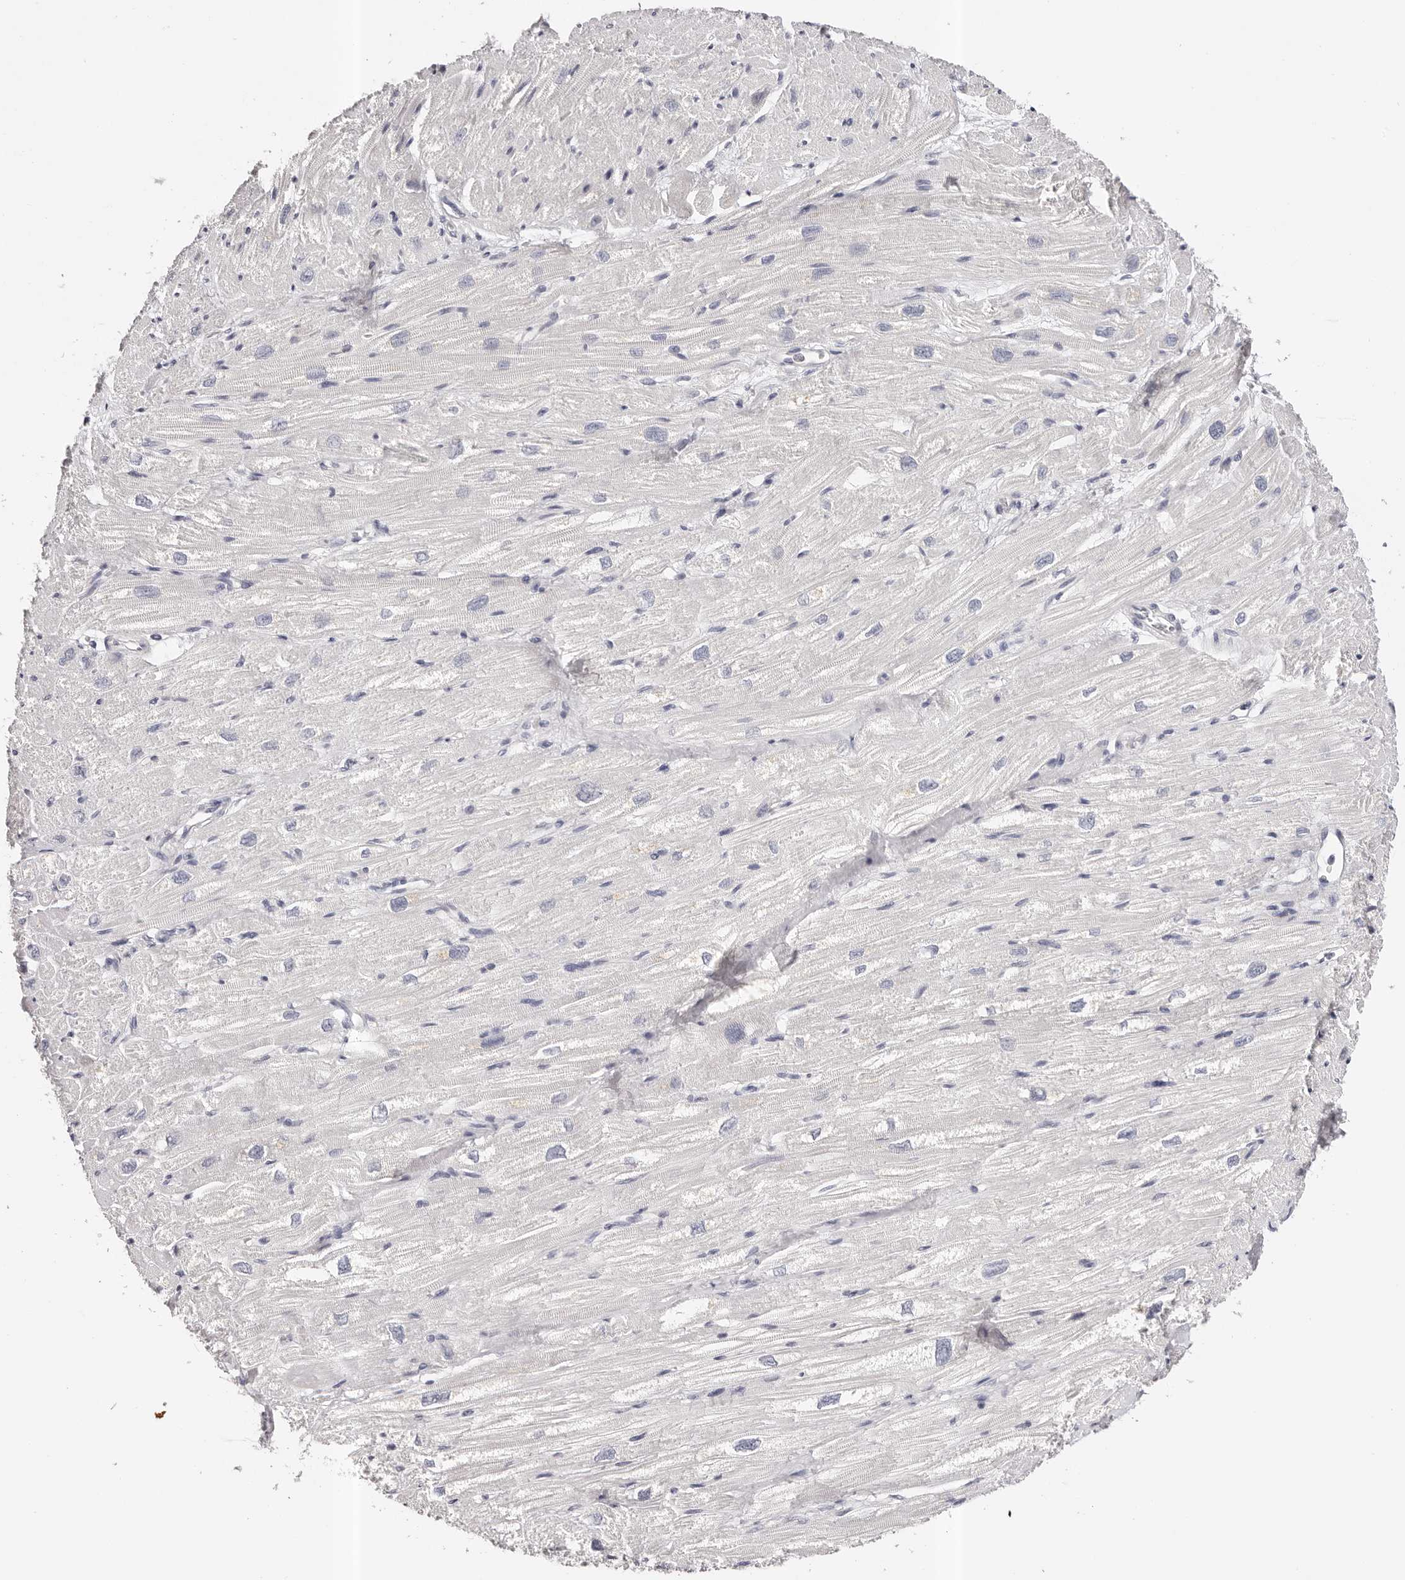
{"staining": {"intensity": "negative", "quantity": "none", "location": "none"}, "tissue": "heart muscle", "cell_type": "Cardiomyocytes", "image_type": "normal", "snomed": [{"axis": "morphology", "description": "Normal tissue, NOS"}, {"axis": "topography", "description": "Heart"}], "caption": "This micrograph is of unremarkable heart muscle stained with immunohistochemistry to label a protein in brown with the nuclei are counter-stained blue. There is no staining in cardiomyocytes.", "gene": "ROM1", "patient": {"sex": "male", "age": 50}}